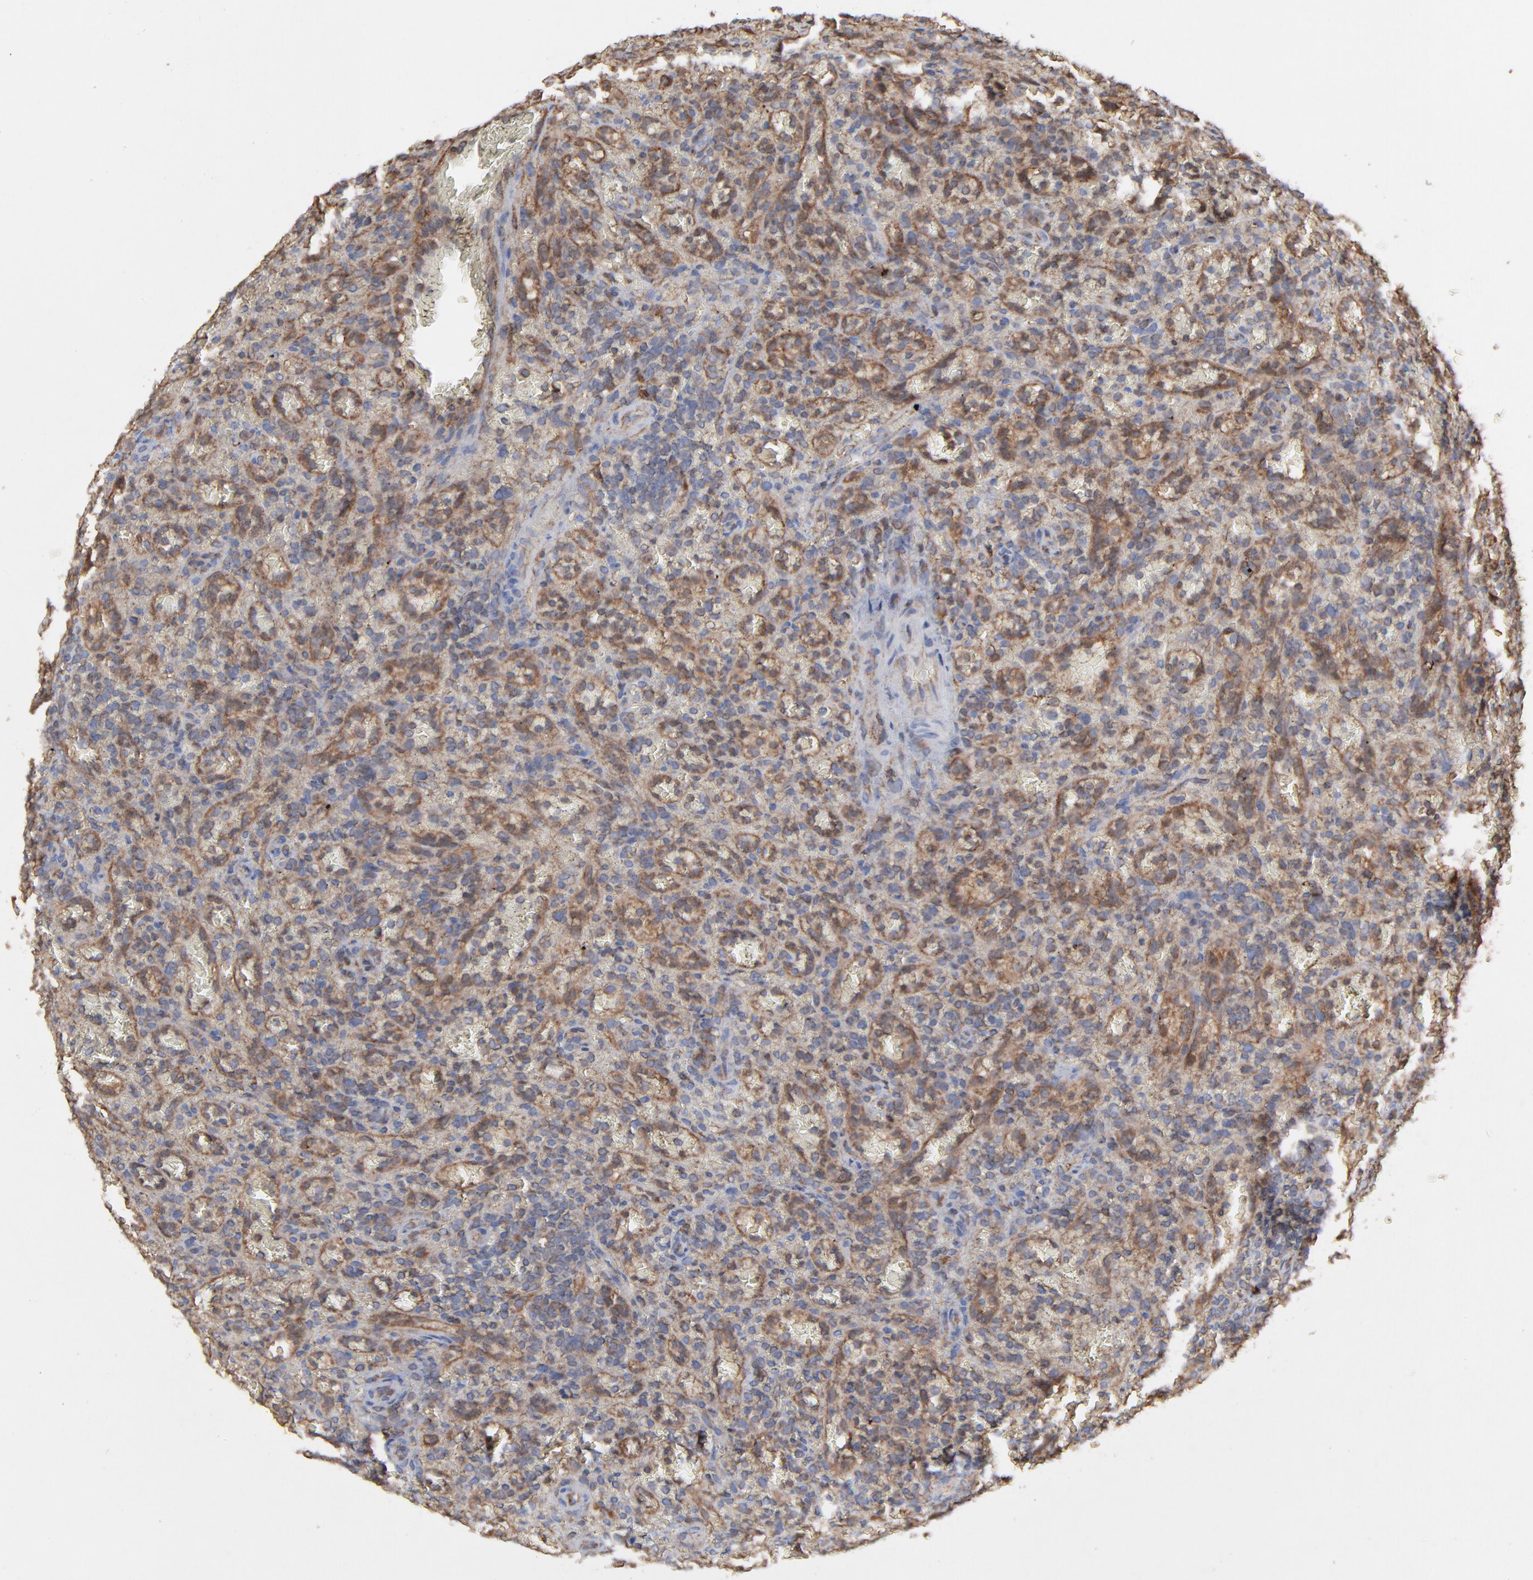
{"staining": {"intensity": "moderate", "quantity": ">75%", "location": "cytoplasmic/membranous"}, "tissue": "lymphoma", "cell_type": "Tumor cells", "image_type": "cancer", "snomed": [{"axis": "morphology", "description": "Malignant lymphoma, non-Hodgkin's type, Low grade"}, {"axis": "topography", "description": "Spleen"}], "caption": "Immunohistochemical staining of low-grade malignant lymphoma, non-Hodgkin's type displays moderate cytoplasmic/membranous protein positivity in approximately >75% of tumor cells. (brown staining indicates protein expression, while blue staining denotes nuclei).", "gene": "RAB9A", "patient": {"sex": "female", "age": 64}}